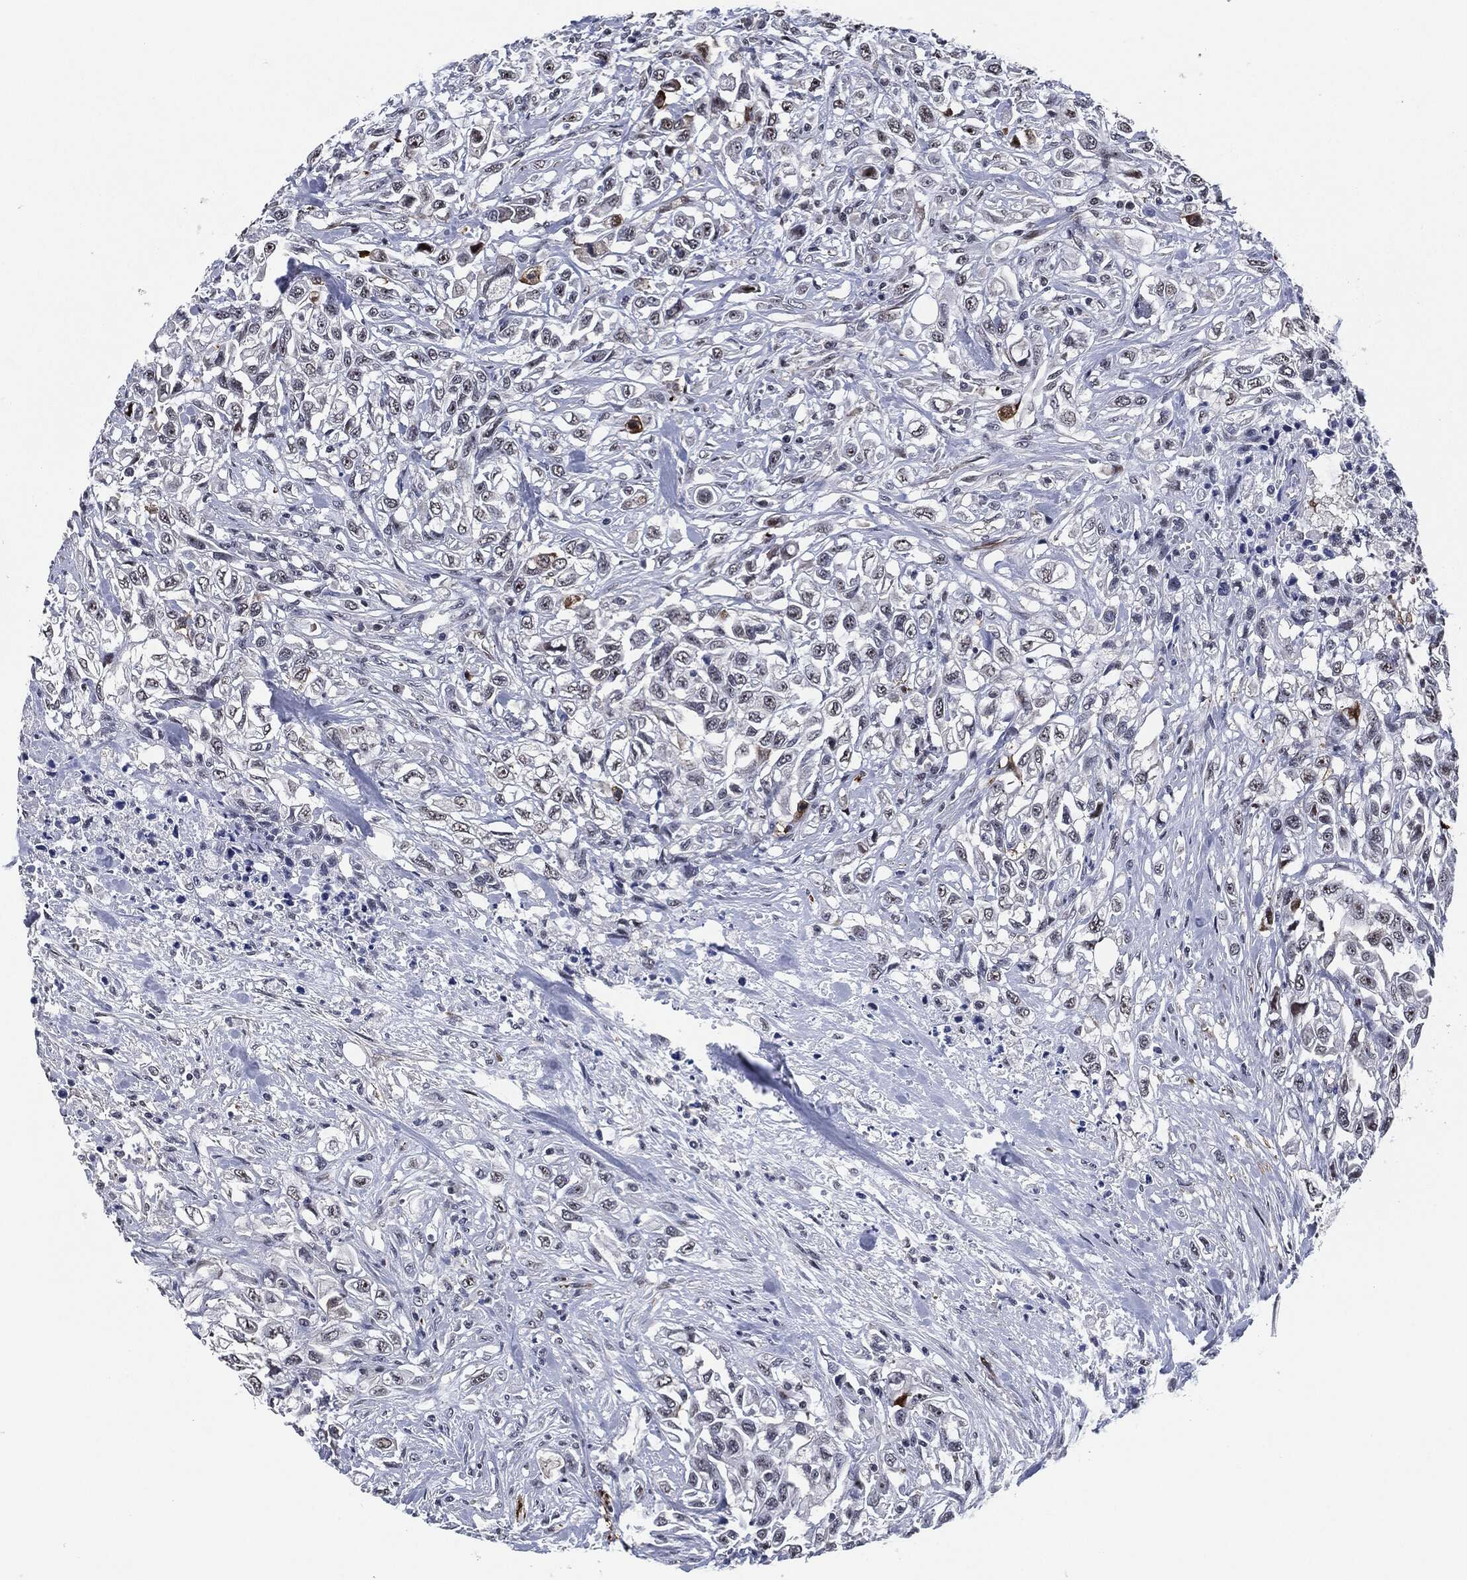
{"staining": {"intensity": "strong", "quantity": "<25%", "location": "cytoplasmic/membranous"}, "tissue": "urothelial cancer", "cell_type": "Tumor cells", "image_type": "cancer", "snomed": [{"axis": "morphology", "description": "Urothelial carcinoma, High grade"}, {"axis": "topography", "description": "Urinary bladder"}], "caption": "Immunohistochemistry histopathology image of neoplastic tissue: urothelial cancer stained using immunohistochemistry (IHC) shows medium levels of strong protein expression localized specifically in the cytoplasmic/membranous of tumor cells, appearing as a cytoplasmic/membranous brown color.", "gene": "AKT2", "patient": {"sex": "female", "age": 56}}